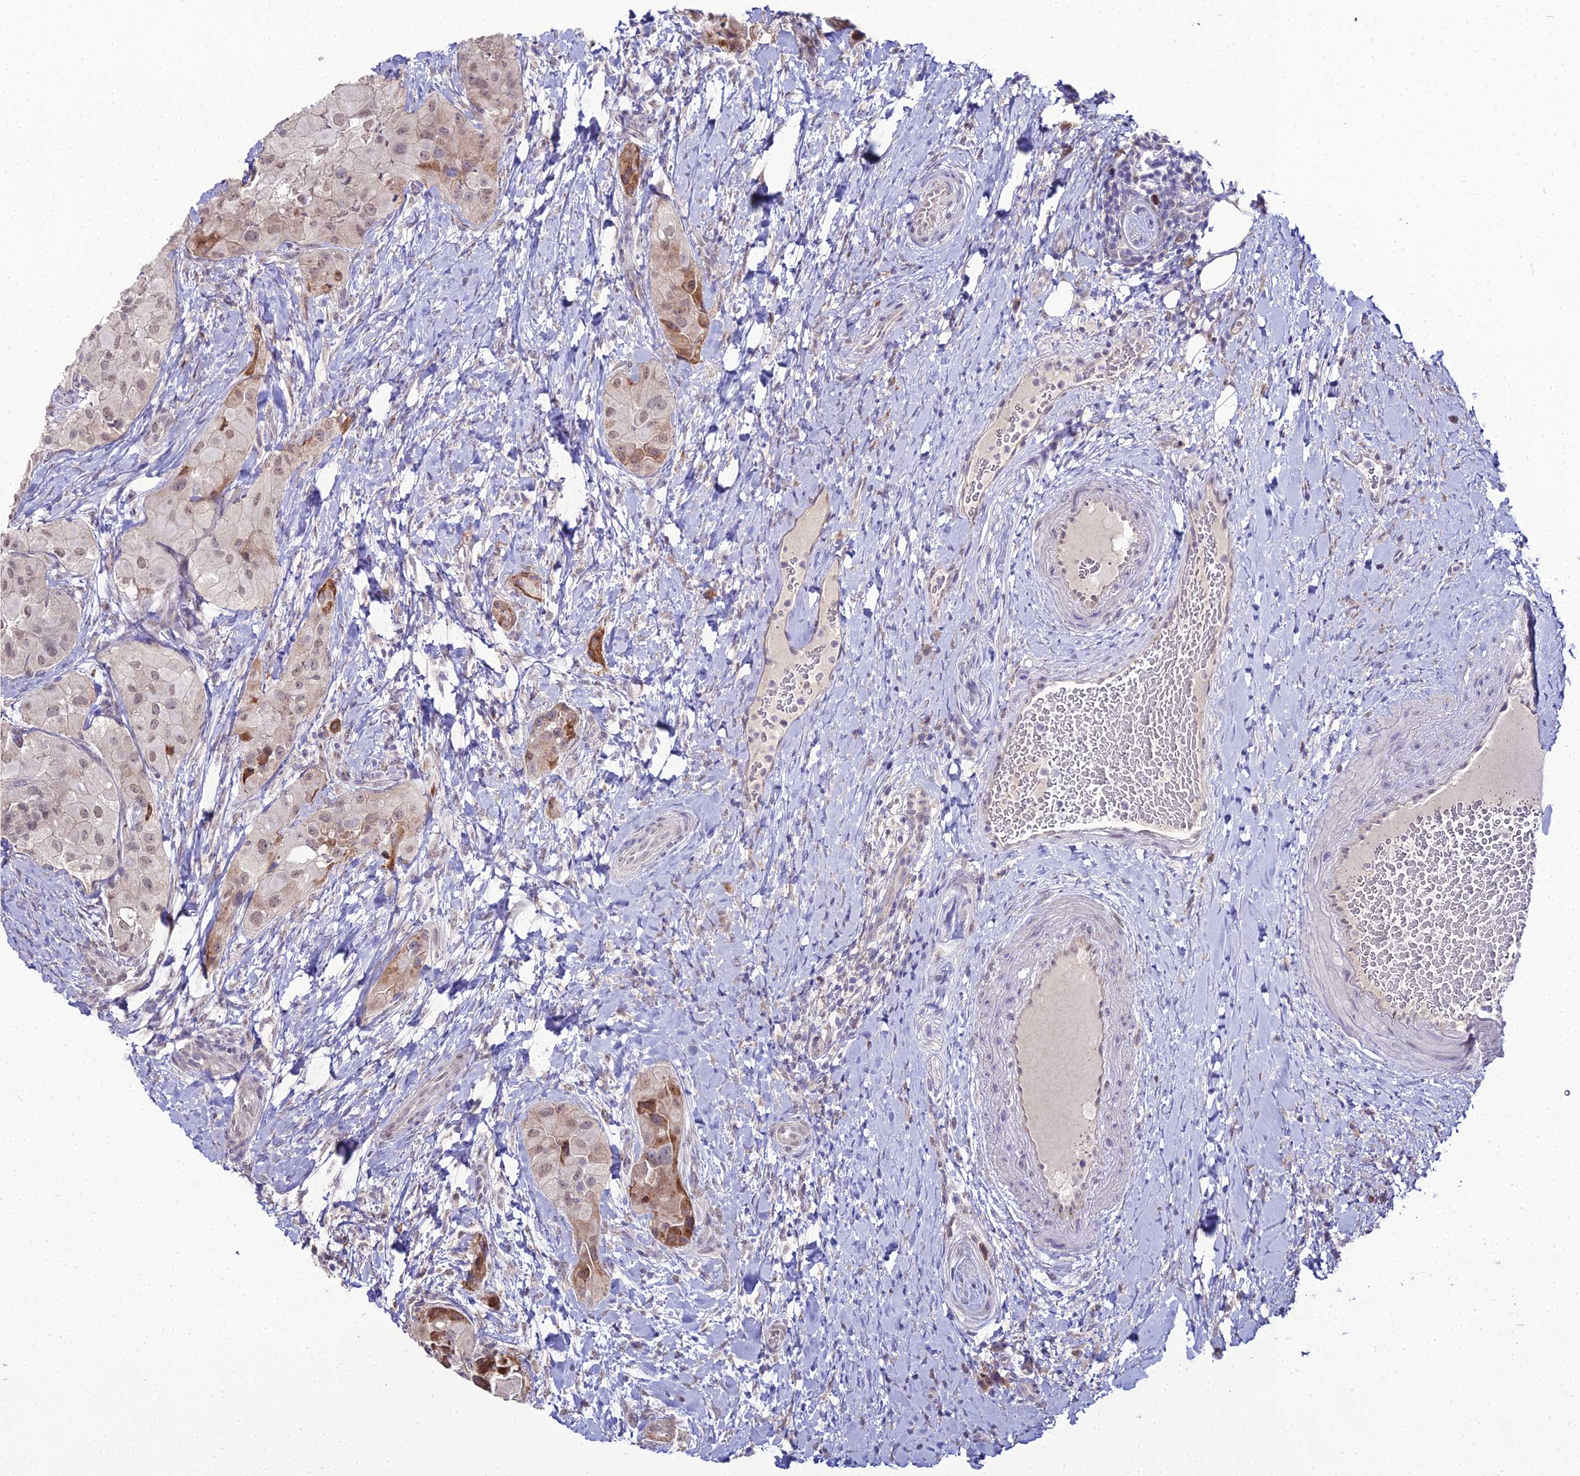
{"staining": {"intensity": "moderate", "quantity": "<25%", "location": "cytoplasmic/membranous"}, "tissue": "thyroid cancer", "cell_type": "Tumor cells", "image_type": "cancer", "snomed": [{"axis": "morphology", "description": "Normal tissue, NOS"}, {"axis": "morphology", "description": "Papillary adenocarcinoma, NOS"}, {"axis": "topography", "description": "Thyroid gland"}], "caption": "The micrograph demonstrates a brown stain indicating the presence of a protein in the cytoplasmic/membranous of tumor cells in thyroid papillary adenocarcinoma.", "gene": "TROAP", "patient": {"sex": "female", "age": 59}}